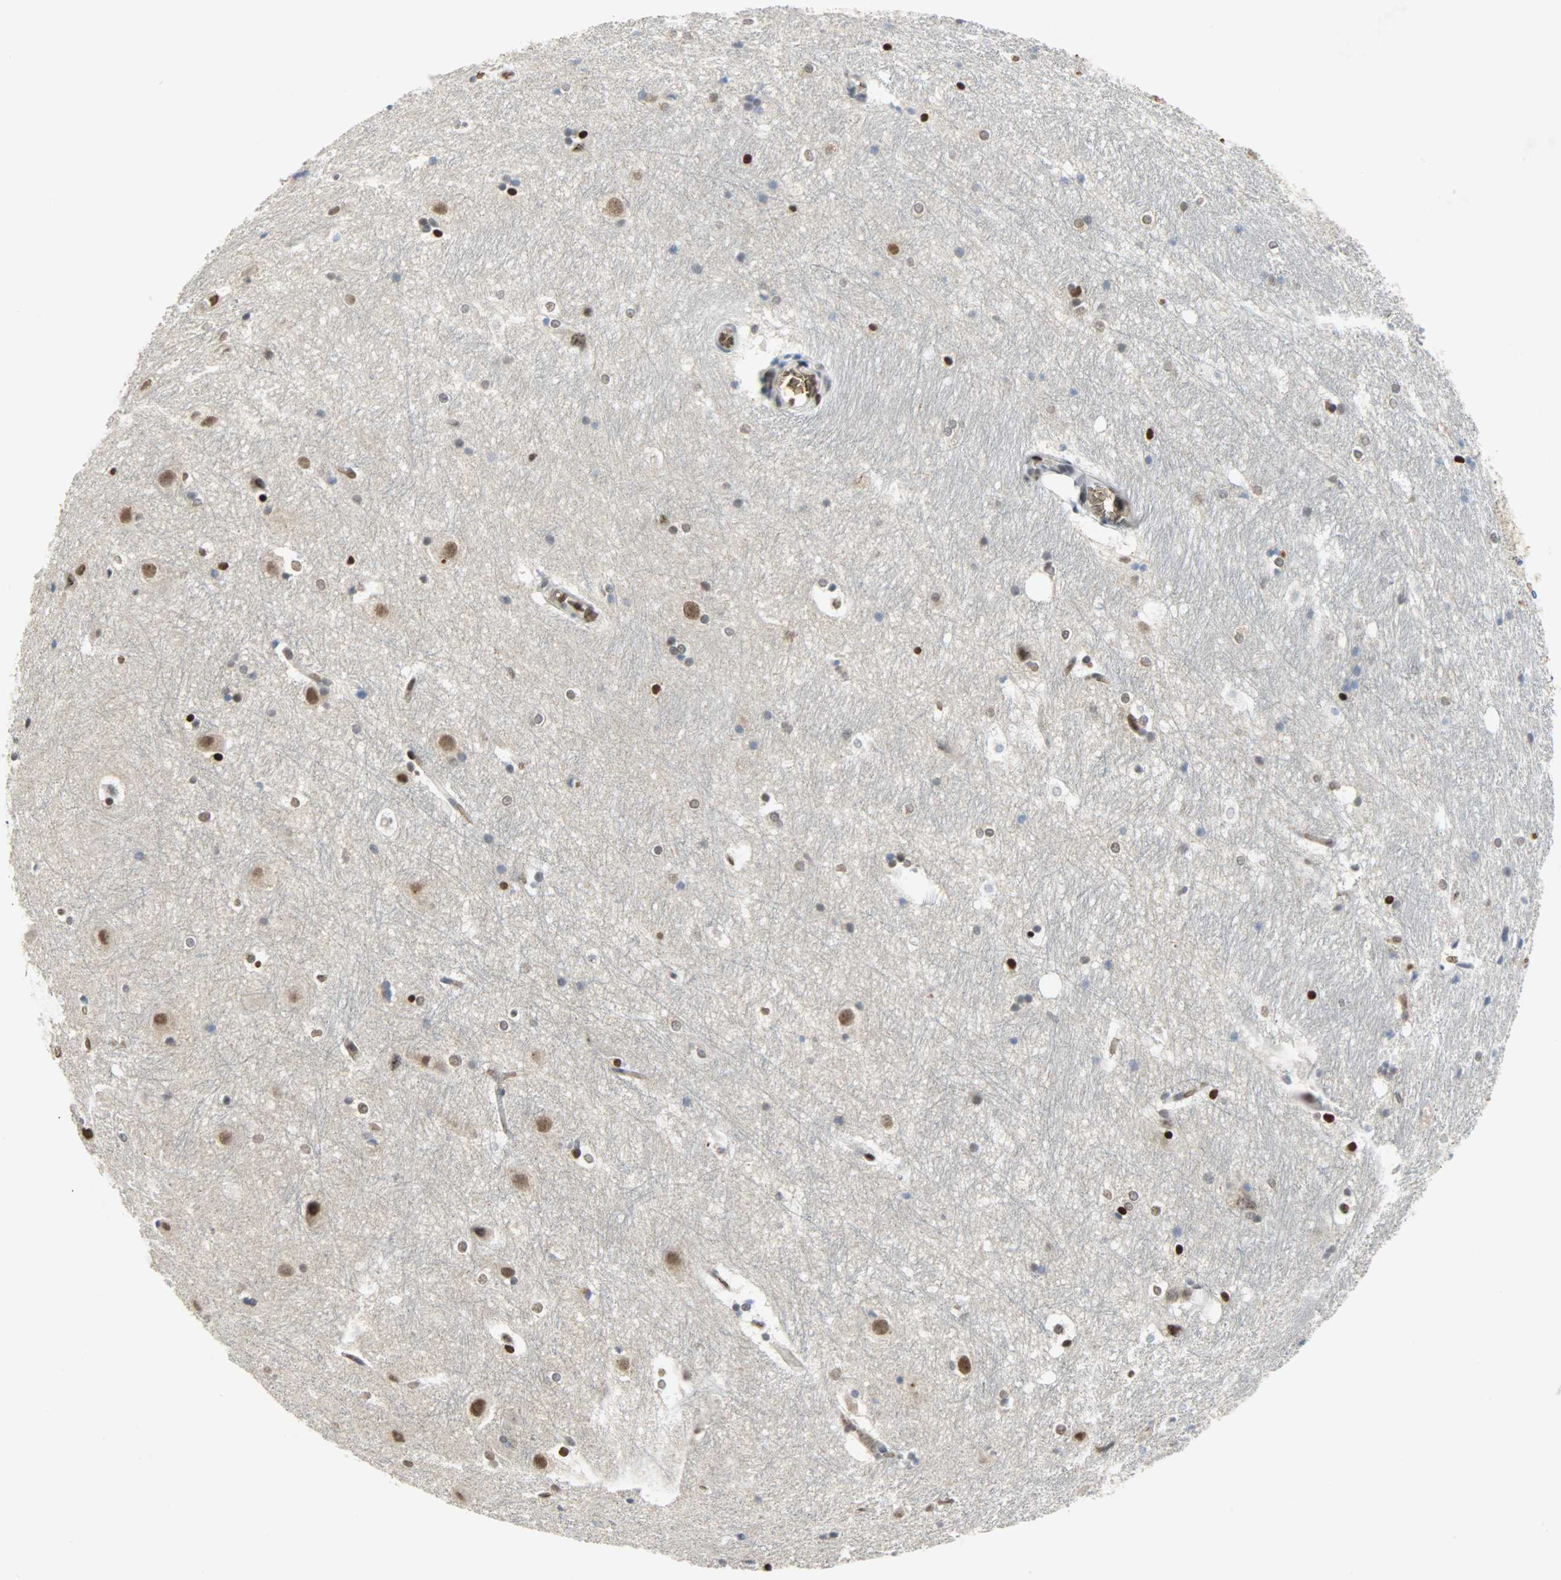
{"staining": {"intensity": "strong", "quantity": "<25%", "location": "nuclear"}, "tissue": "hippocampus", "cell_type": "Glial cells", "image_type": "normal", "snomed": [{"axis": "morphology", "description": "Normal tissue, NOS"}, {"axis": "topography", "description": "Hippocampus"}], "caption": "Immunohistochemistry photomicrograph of unremarkable hippocampus: hippocampus stained using IHC demonstrates medium levels of strong protein expression localized specifically in the nuclear of glial cells, appearing as a nuclear brown color.", "gene": "SNAI1", "patient": {"sex": "female", "age": 19}}